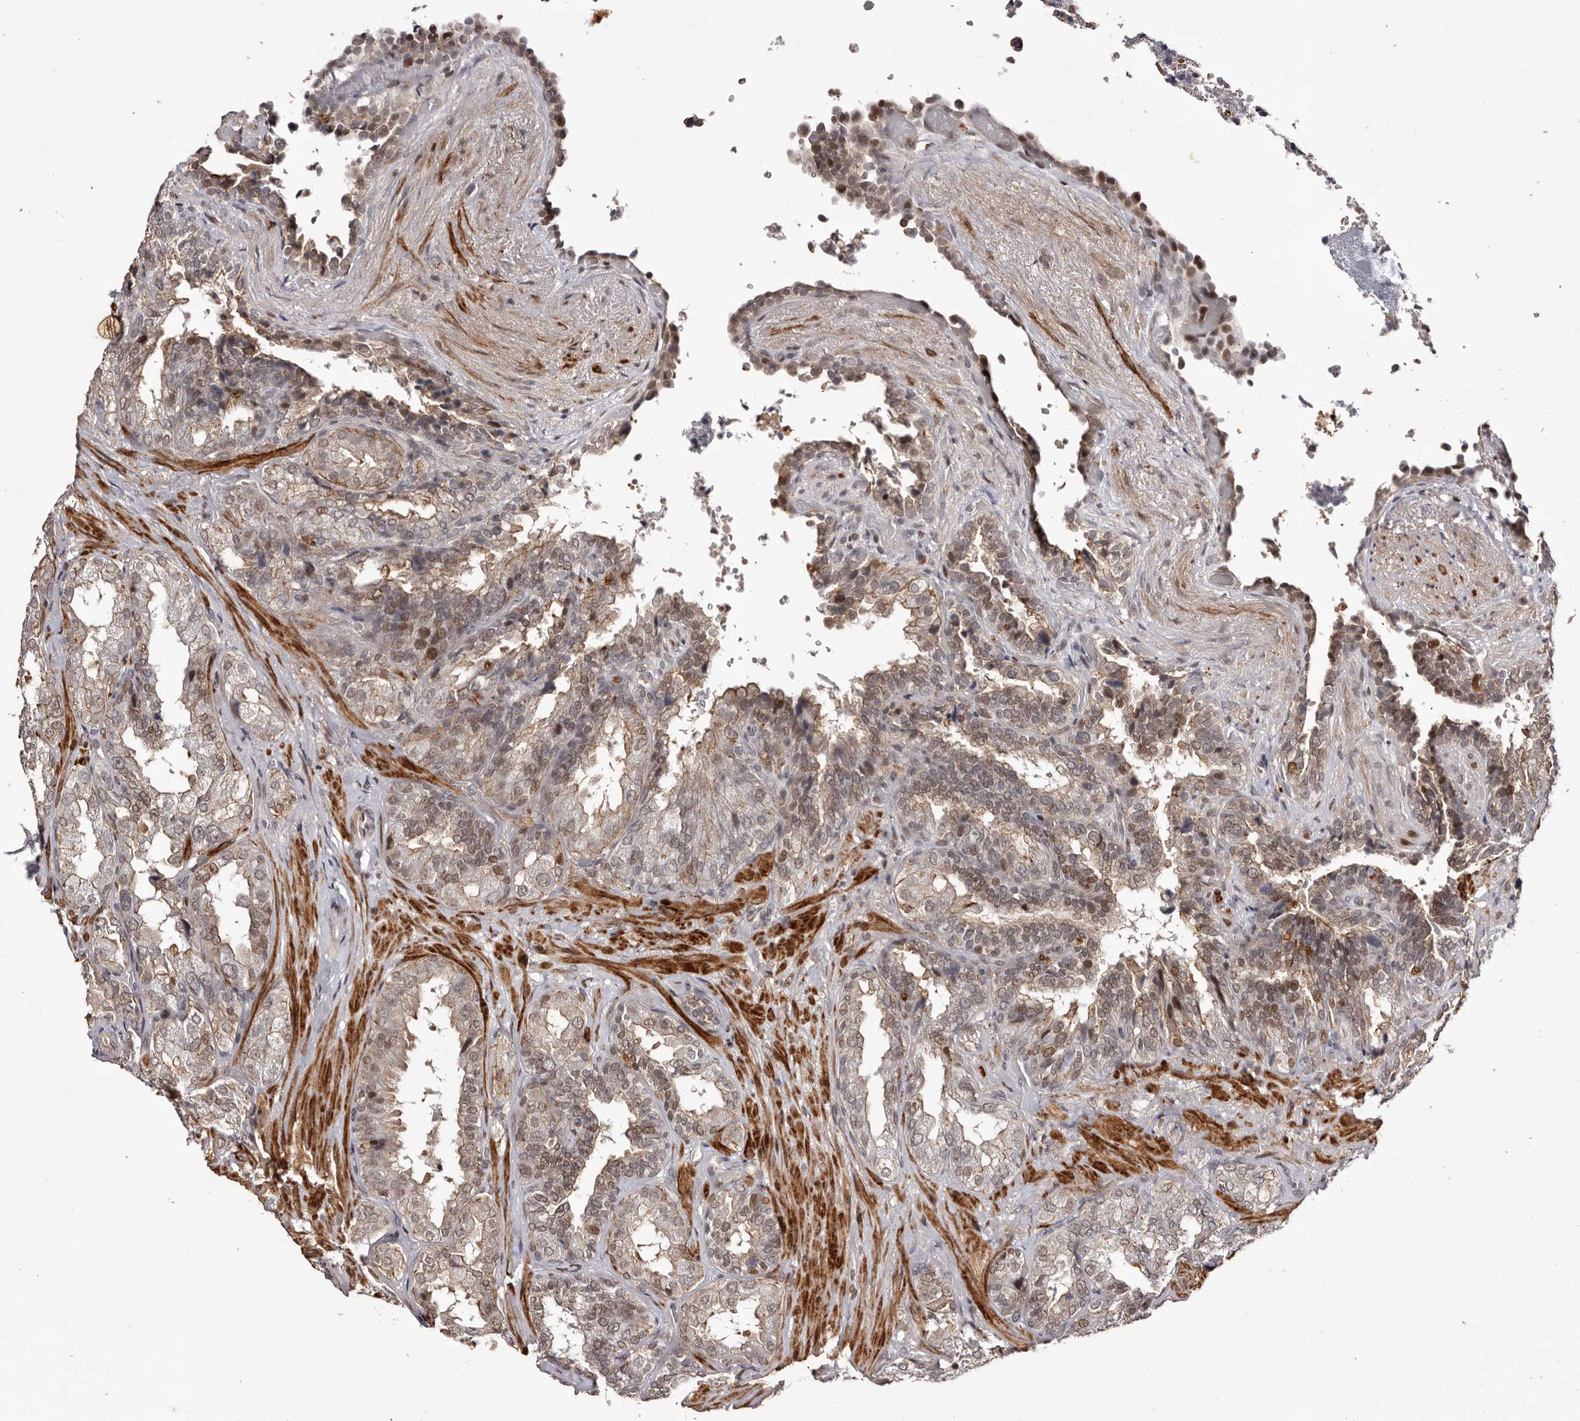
{"staining": {"intensity": "weak", "quantity": "25%-75%", "location": "cytoplasmic/membranous,nuclear"}, "tissue": "seminal vesicle", "cell_type": "Glandular cells", "image_type": "normal", "snomed": [{"axis": "morphology", "description": "Normal tissue, NOS"}, {"axis": "topography", "description": "Seminal veicle"}, {"axis": "topography", "description": "Peripheral nerve tissue"}], "caption": "The micrograph shows staining of normal seminal vesicle, revealing weak cytoplasmic/membranous,nuclear protein expression (brown color) within glandular cells.", "gene": "FBXO5", "patient": {"sex": "male", "age": 63}}